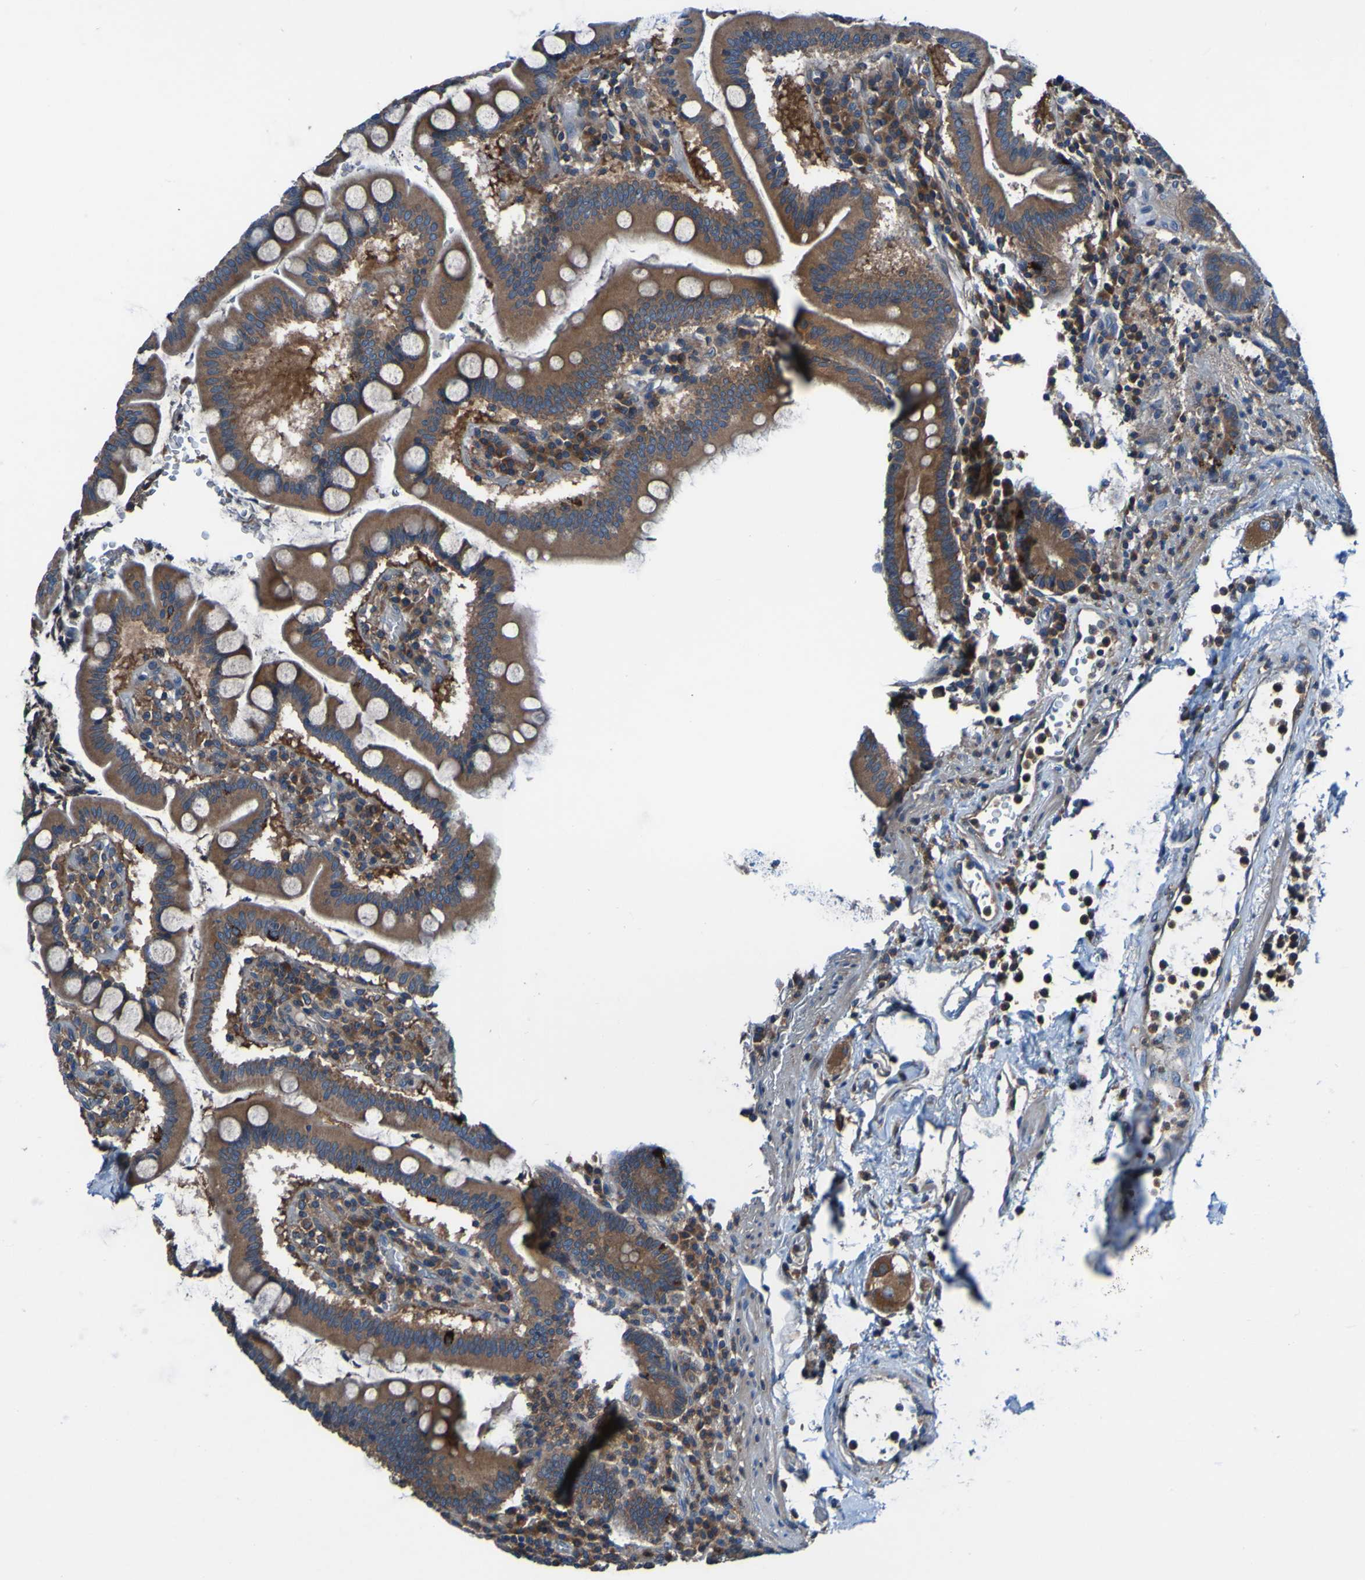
{"staining": {"intensity": "strong", "quantity": ">75%", "location": "cytoplasmic/membranous"}, "tissue": "stomach", "cell_type": "Glandular cells", "image_type": "normal", "snomed": [{"axis": "morphology", "description": "Normal tissue, NOS"}, {"axis": "topography", "description": "Stomach, upper"}], "caption": "Glandular cells display high levels of strong cytoplasmic/membranous positivity in approximately >75% of cells in benign stomach.", "gene": "RAB5B", "patient": {"sex": "male", "age": 68}}